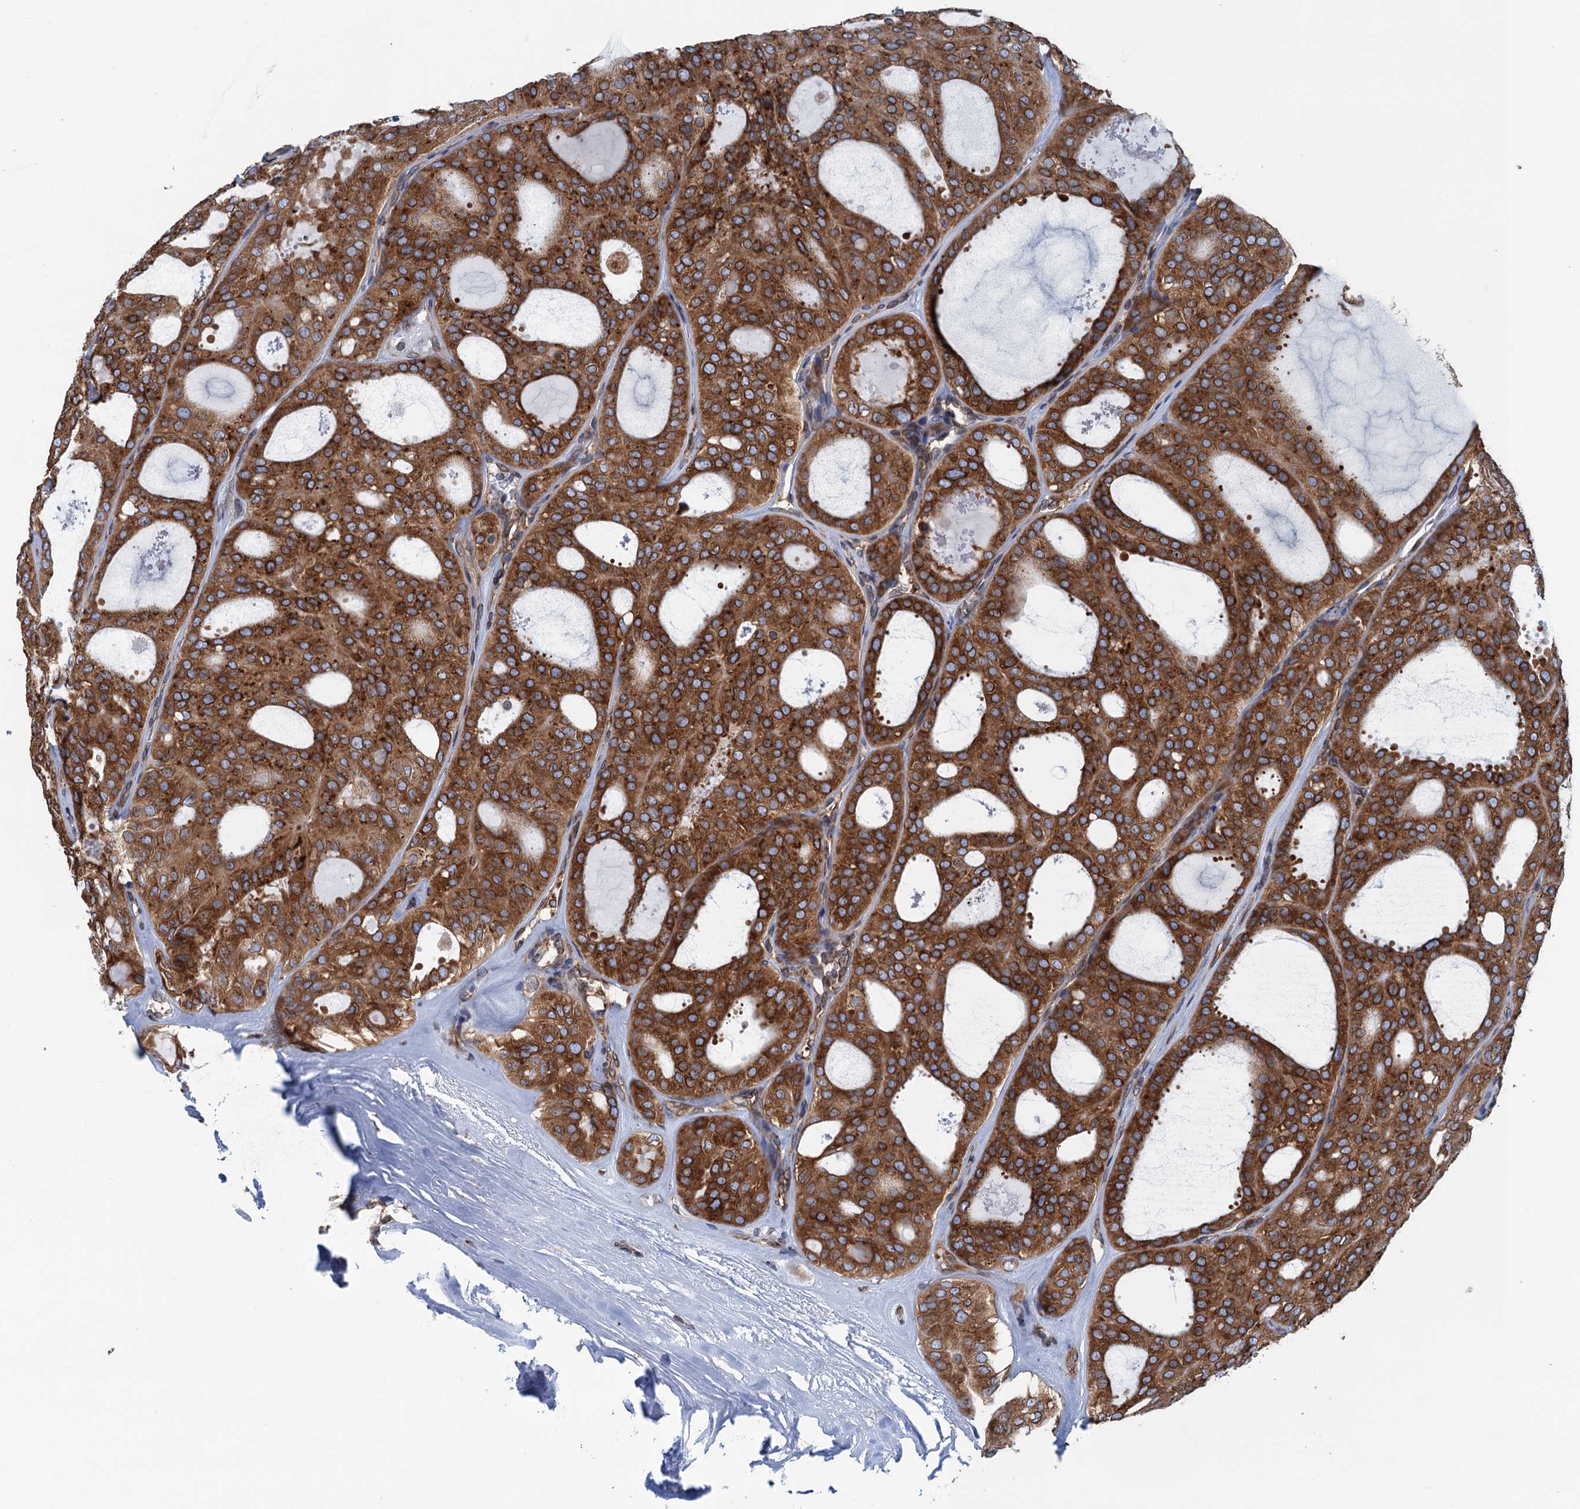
{"staining": {"intensity": "strong", "quantity": ">75%", "location": "cytoplasmic/membranous"}, "tissue": "thyroid cancer", "cell_type": "Tumor cells", "image_type": "cancer", "snomed": [{"axis": "morphology", "description": "Follicular adenoma carcinoma, NOS"}, {"axis": "topography", "description": "Thyroid gland"}], "caption": "Protein expression analysis of human follicular adenoma carcinoma (thyroid) reveals strong cytoplasmic/membranous expression in approximately >75% of tumor cells. Using DAB (brown) and hematoxylin (blue) stains, captured at high magnification using brightfield microscopy.", "gene": "TMEM205", "patient": {"sex": "male", "age": 75}}